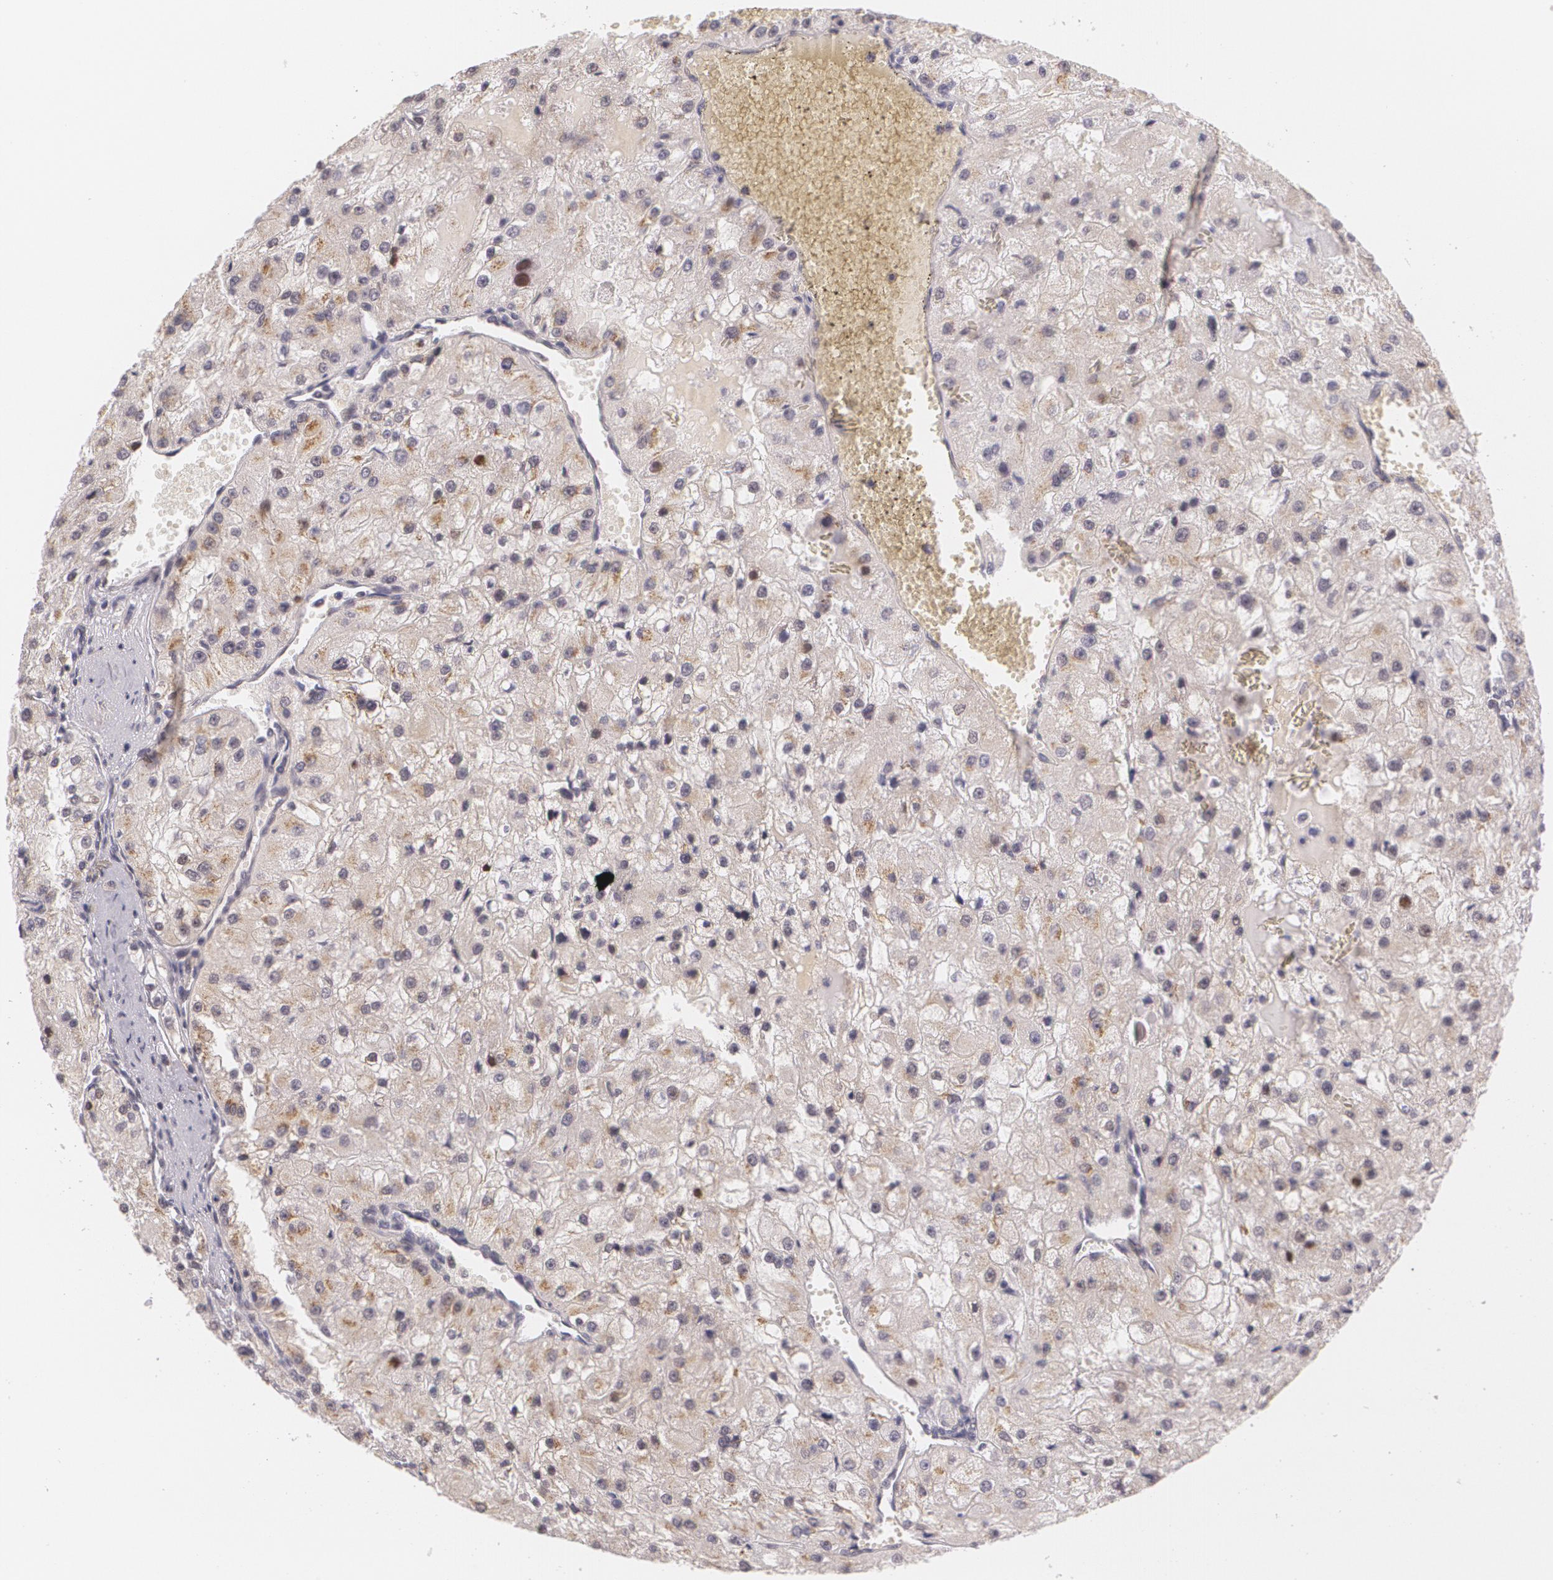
{"staining": {"intensity": "weak", "quantity": "25%-75%", "location": "cytoplasmic/membranous"}, "tissue": "renal cancer", "cell_type": "Tumor cells", "image_type": "cancer", "snomed": [{"axis": "morphology", "description": "Adenocarcinoma, NOS"}, {"axis": "topography", "description": "Kidney"}], "caption": "Immunohistochemistry (IHC) micrograph of neoplastic tissue: renal adenocarcinoma stained using IHC exhibits low levels of weak protein expression localized specifically in the cytoplasmic/membranous of tumor cells, appearing as a cytoplasmic/membranous brown color.", "gene": "ALX1", "patient": {"sex": "female", "age": 74}}